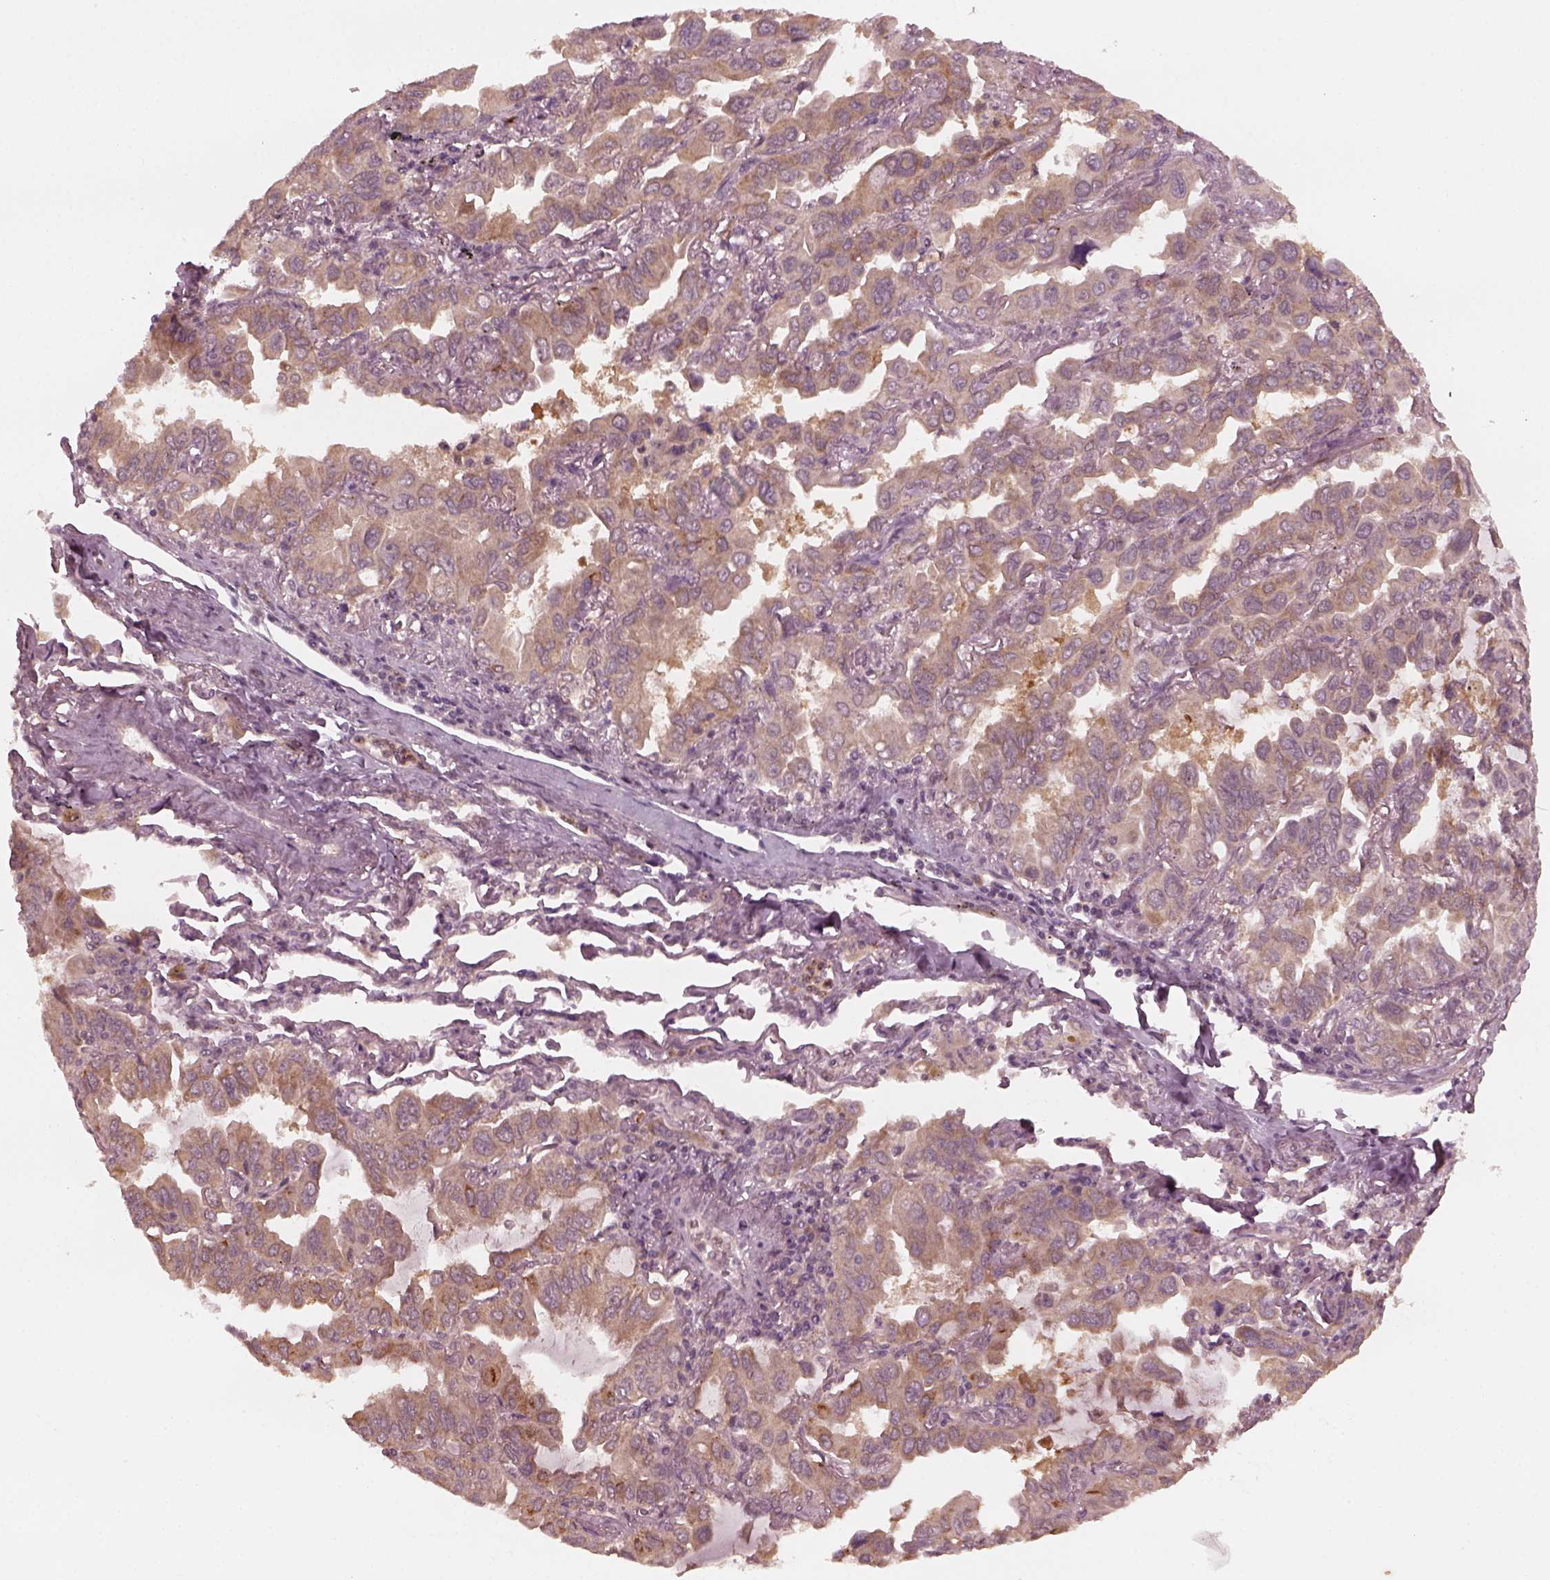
{"staining": {"intensity": "moderate", "quantity": "25%-75%", "location": "cytoplasmic/membranous"}, "tissue": "lung cancer", "cell_type": "Tumor cells", "image_type": "cancer", "snomed": [{"axis": "morphology", "description": "Adenocarcinoma, NOS"}, {"axis": "topography", "description": "Lung"}], "caption": "High-power microscopy captured an immunohistochemistry image of lung cancer (adenocarcinoma), revealing moderate cytoplasmic/membranous expression in approximately 25%-75% of tumor cells.", "gene": "FAF2", "patient": {"sex": "male", "age": 64}}